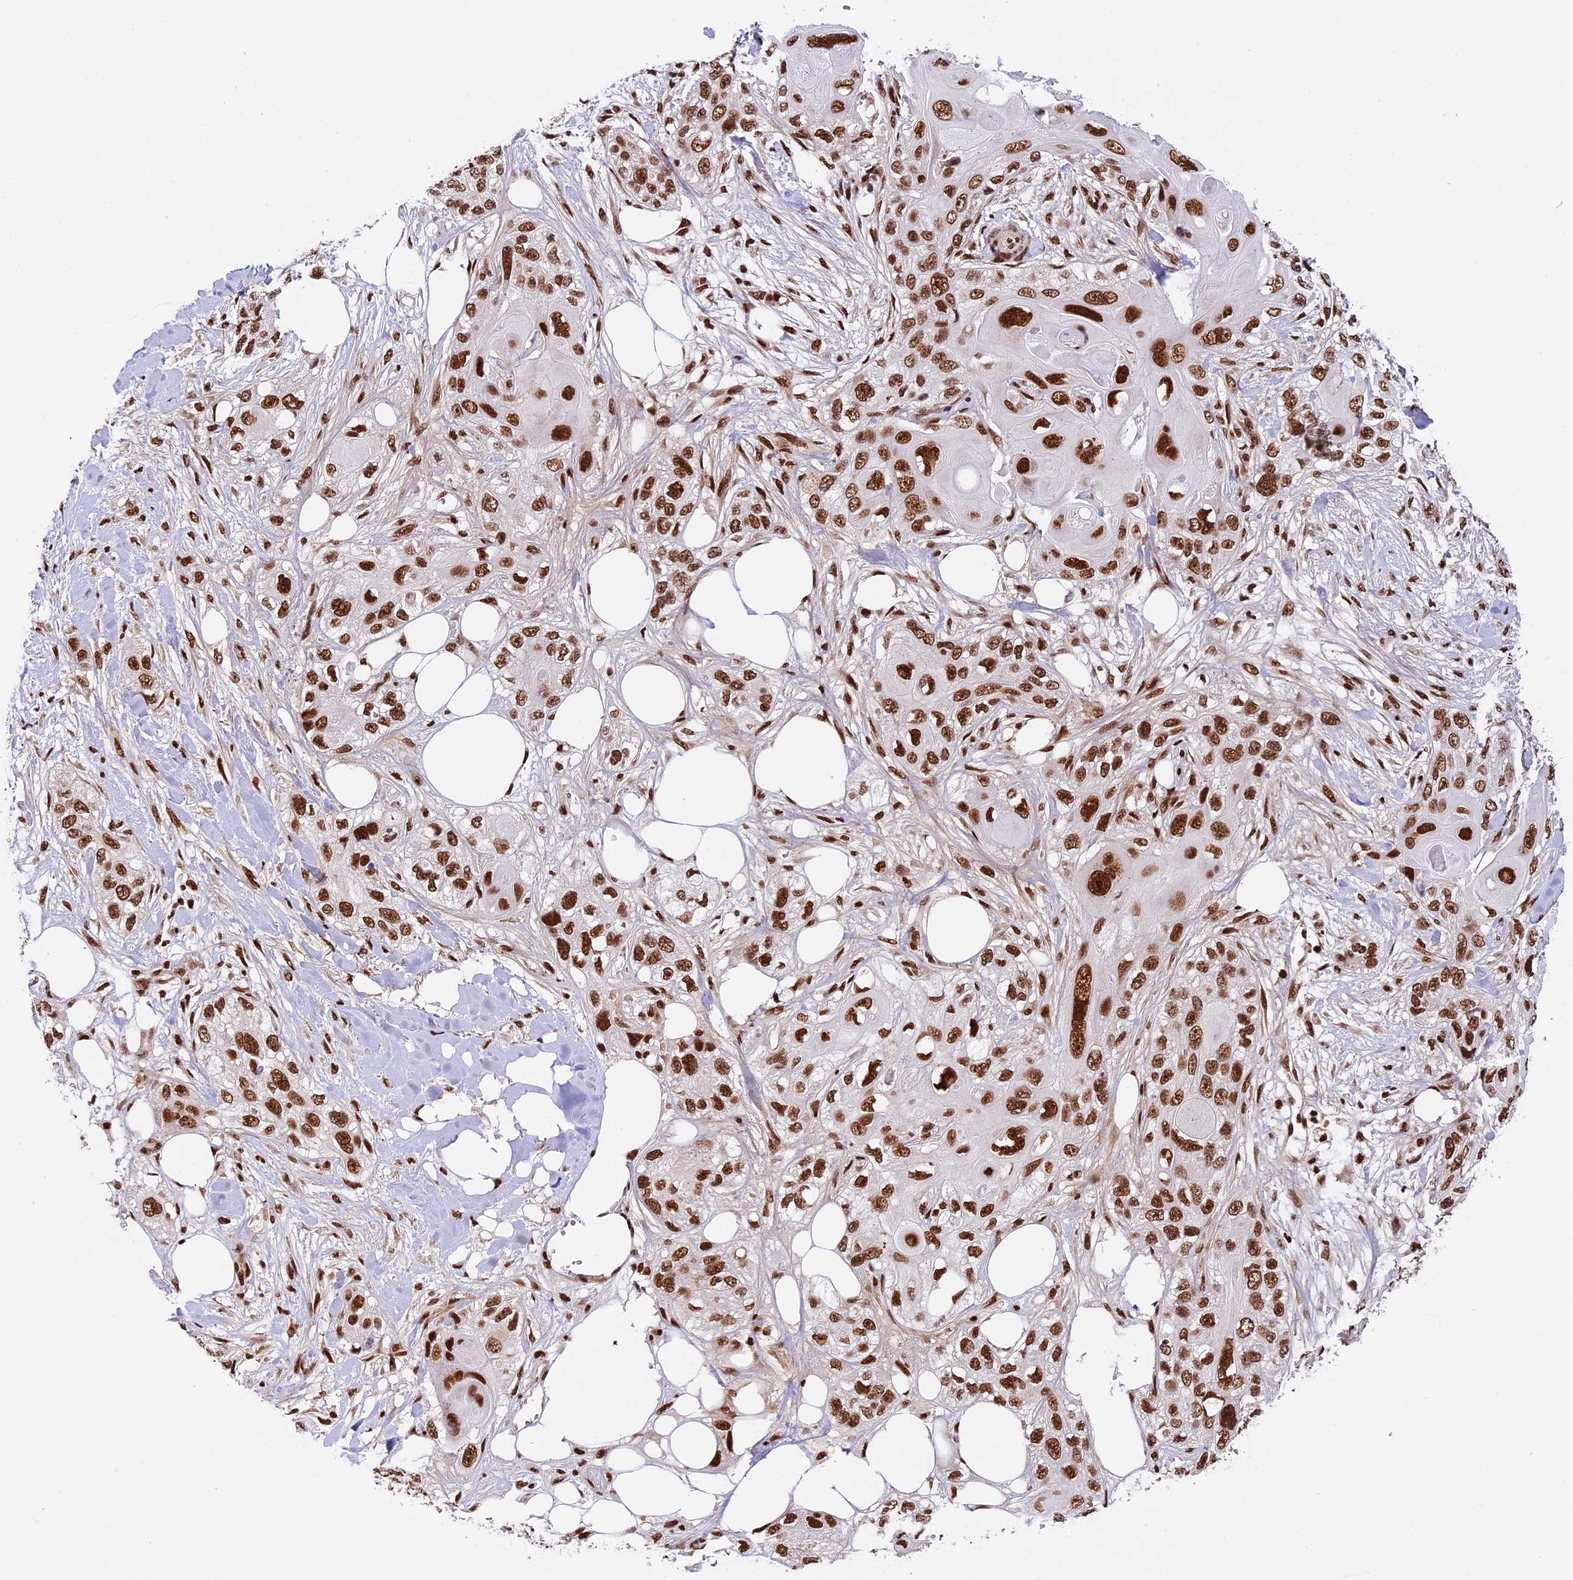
{"staining": {"intensity": "strong", "quantity": ">75%", "location": "nuclear"}, "tissue": "skin cancer", "cell_type": "Tumor cells", "image_type": "cancer", "snomed": [{"axis": "morphology", "description": "Normal tissue, NOS"}, {"axis": "morphology", "description": "Squamous cell carcinoma, NOS"}, {"axis": "topography", "description": "Skin"}], "caption": "Human skin cancer (squamous cell carcinoma) stained with a protein marker demonstrates strong staining in tumor cells.", "gene": "RAMAC", "patient": {"sex": "male", "age": 72}}